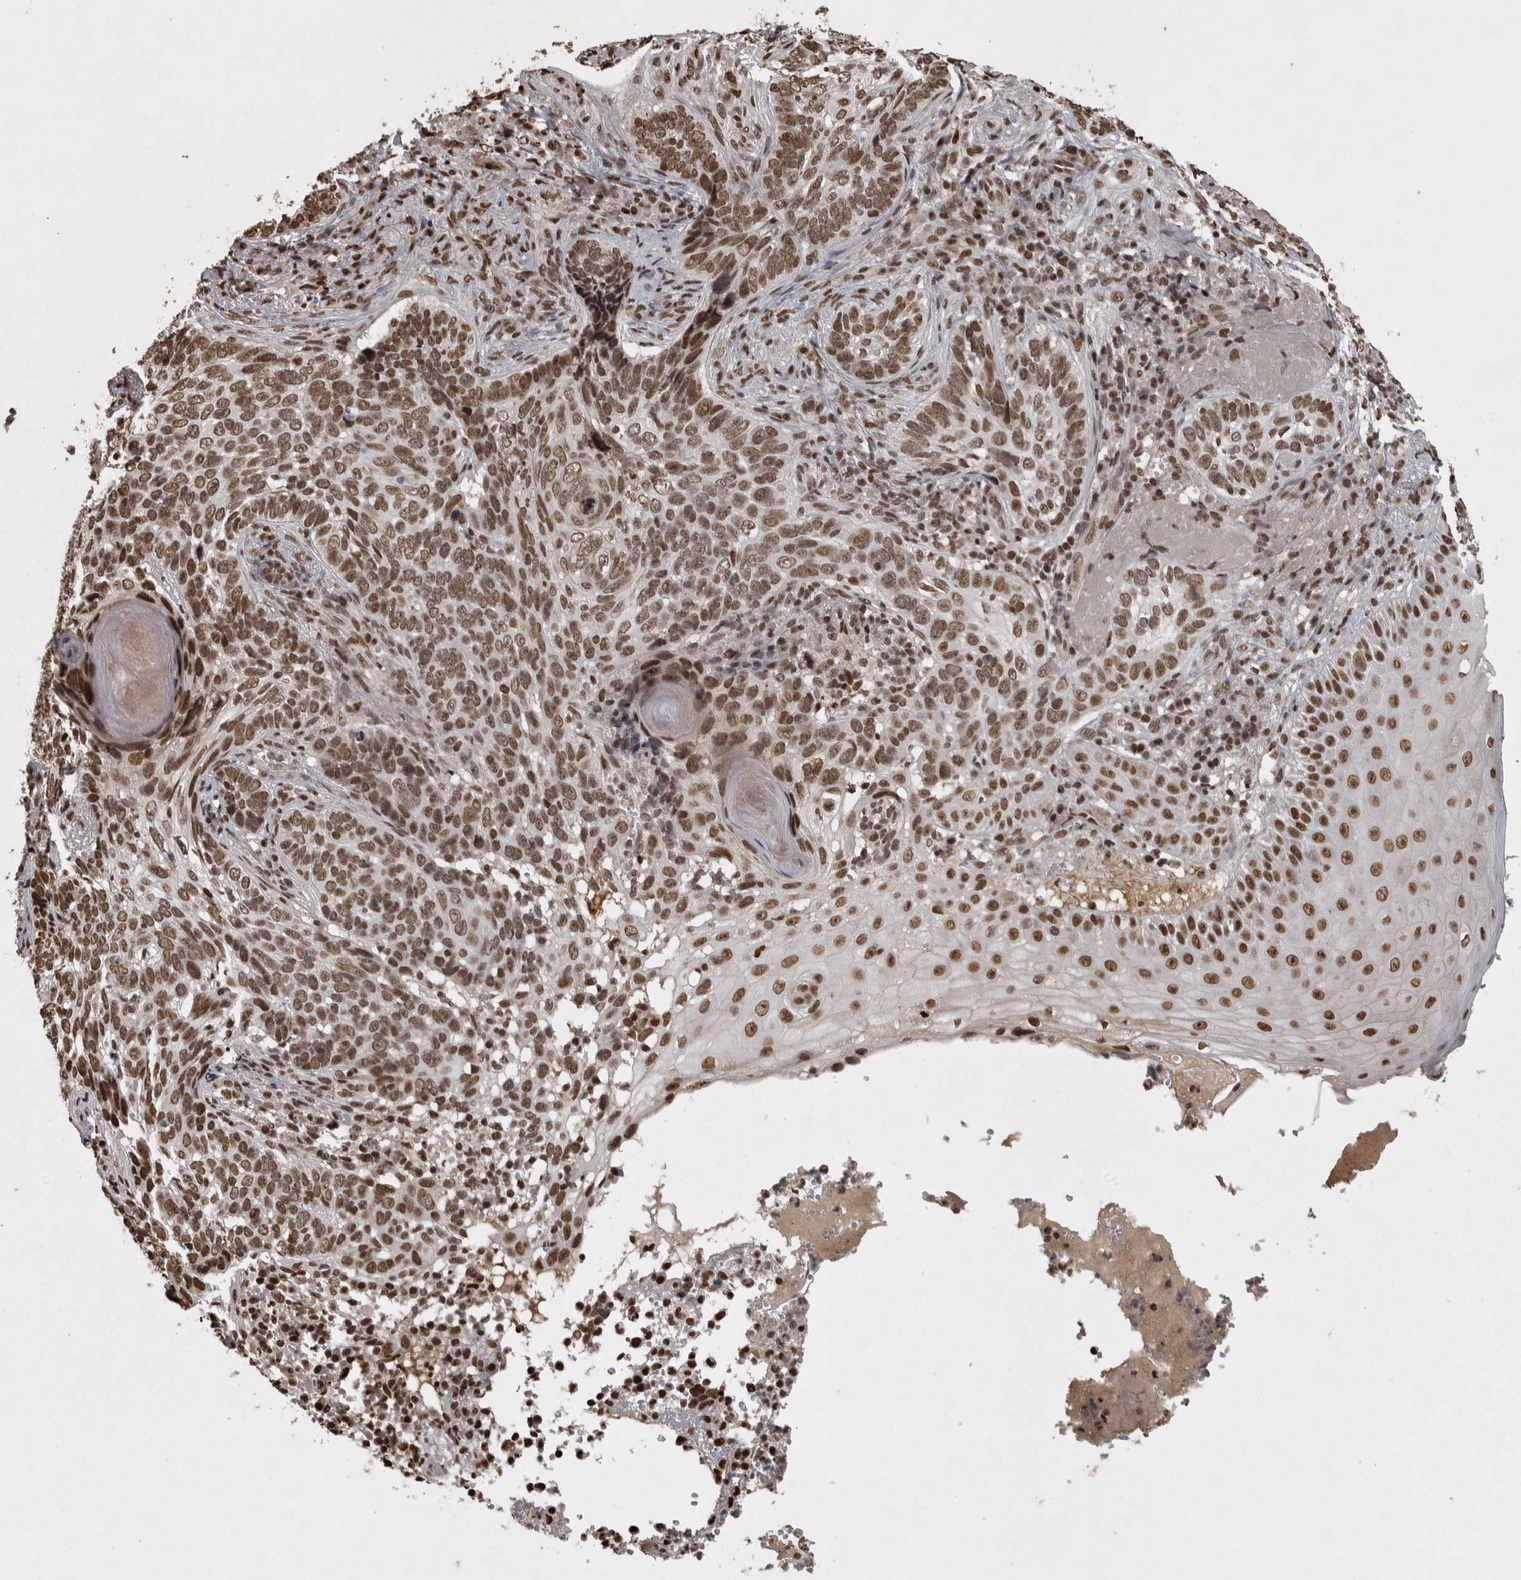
{"staining": {"intensity": "moderate", "quantity": ">75%", "location": "nuclear"}, "tissue": "skin cancer", "cell_type": "Tumor cells", "image_type": "cancer", "snomed": [{"axis": "morphology", "description": "Basal cell carcinoma"}, {"axis": "topography", "description": "Skin"}], "caption": "Skin cancer (basal cell carcinoma) tissue exhibits moderate nuclear expression in approximately >75% of tumor cells", "gene": "ZFHX4", "patient": {"sex": "female", "age": 89}}